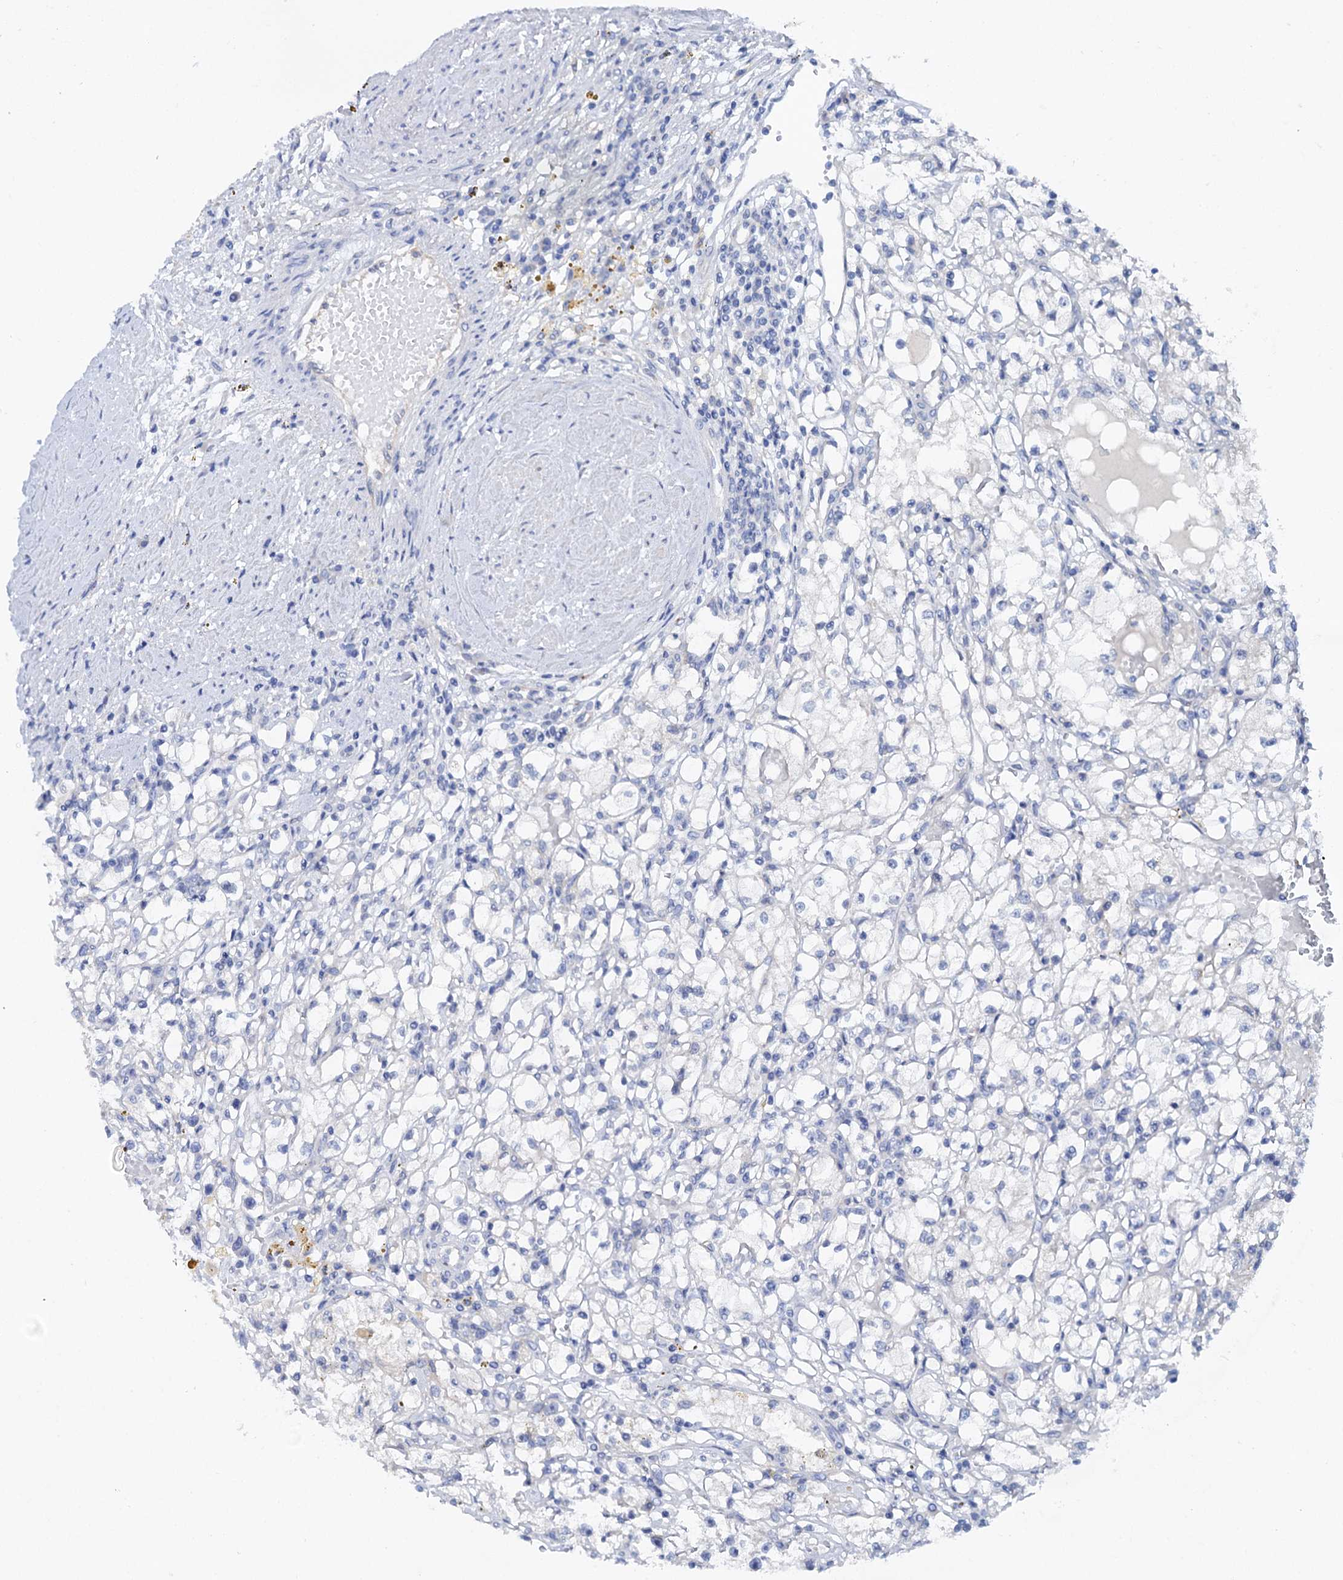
{"staining": {"intensity": "negative", "quantity": "none", "location": "none"}, "tissue": "renal cancer", "cell_type": "Tumor cells", "image_type": "cancer", "snomed": [{"axis": "morphology", "description": "Adenocarcinoma, NOS"}, {"axis": "topography", "description": "Kidney"}], "caption": "Tumor cells are negative for brown protein staining in renal cancer.", "gene": "SHROOM1", "patient": {"sex": "male", "age": 56}}